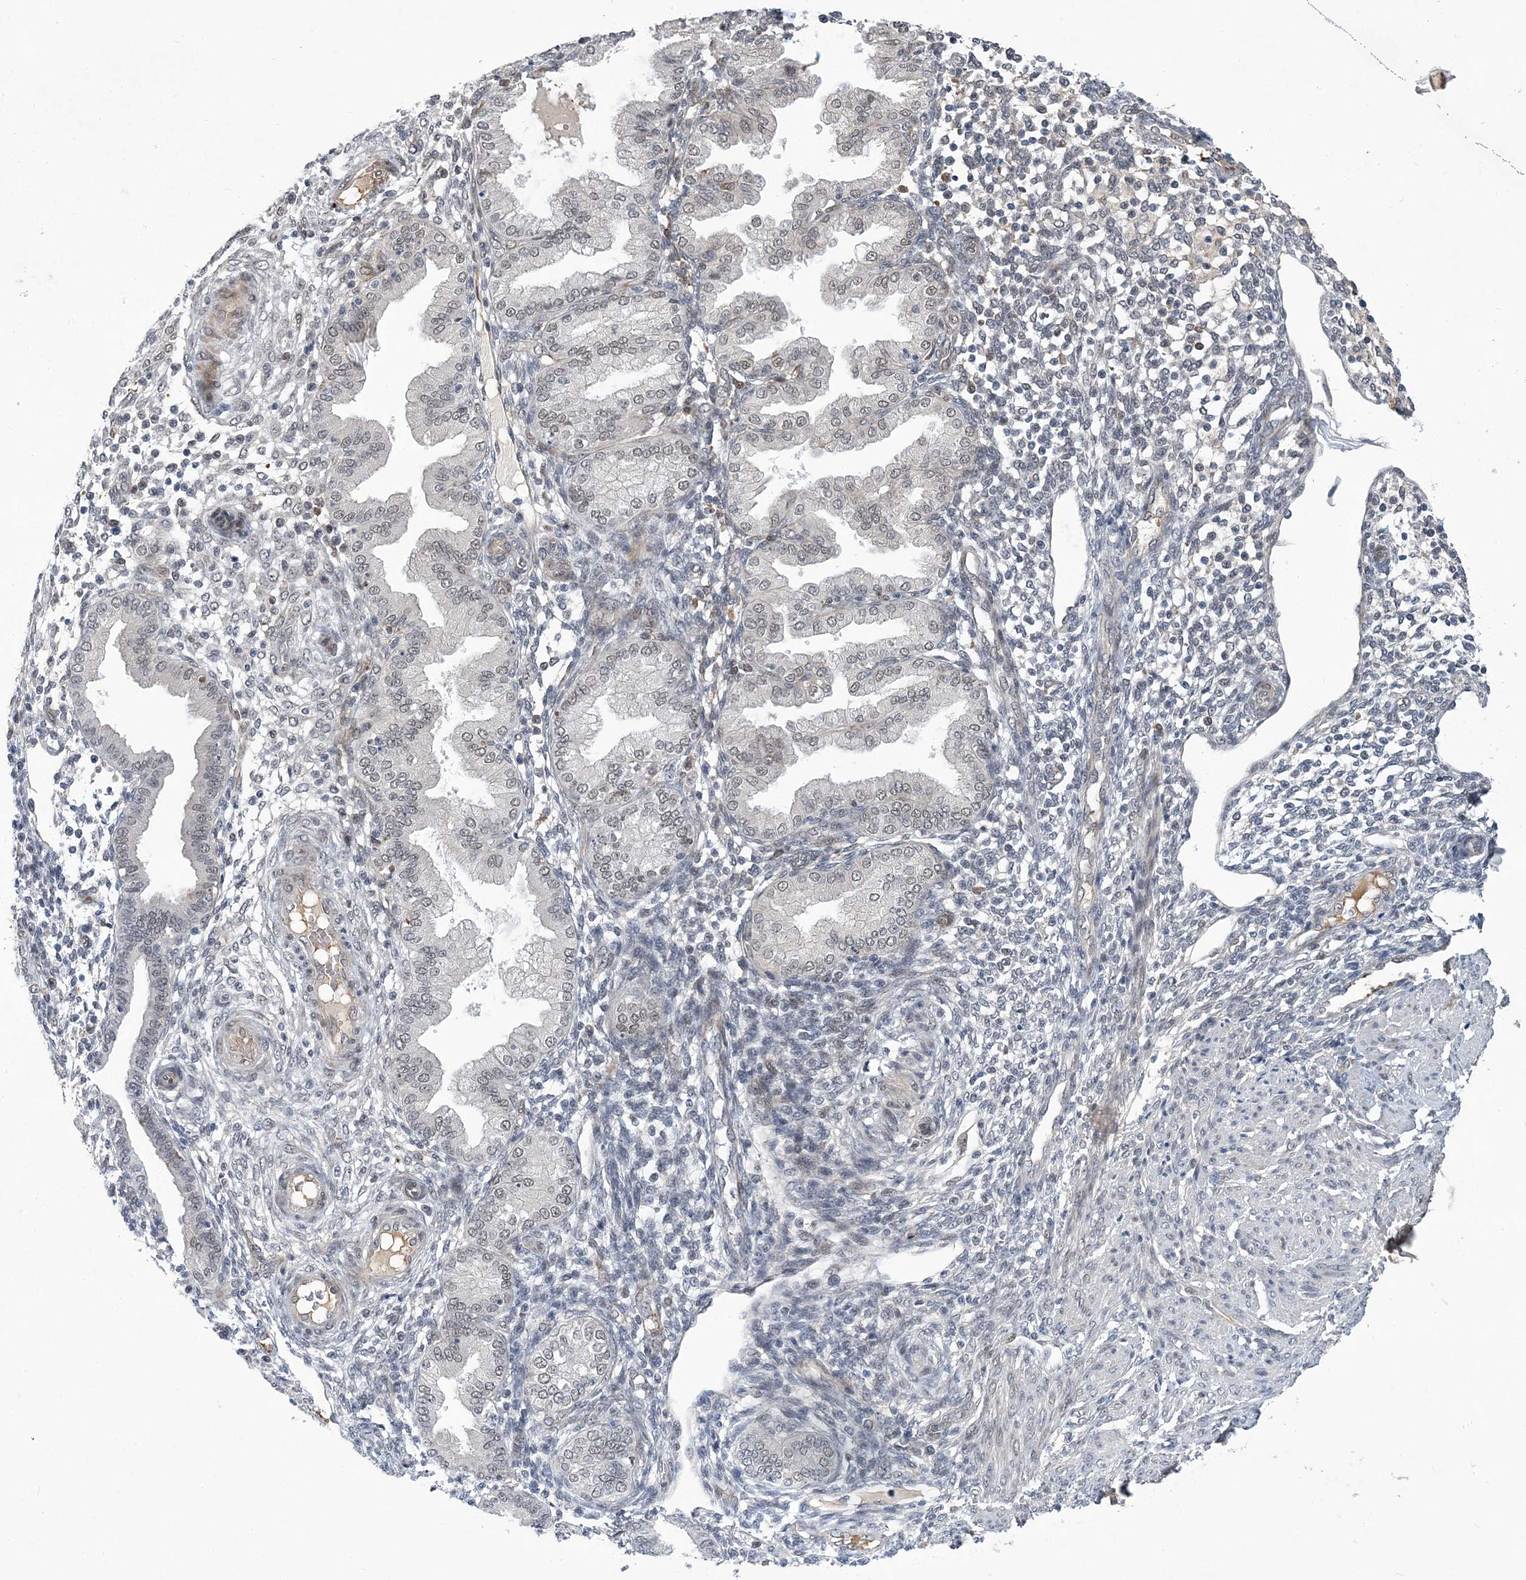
{"staining": {"intensity": "negative", "quantity": "none", "location": "none"}, "tissue": "endometrium", "cell_type": "Cells in endometrial stroma", "image_type": "normal", "snomed": [{"axis": "morphology", "description": "Normal tissue, NOS"}, {"axis": "topography", "description": "Endometrium"}], "caption": "Endometrium stained for a protein using IHC shows no positivity cells in endometrial stroma.", "gene": "FAM217A", "patient": {"sex": "female", "age": 53}}